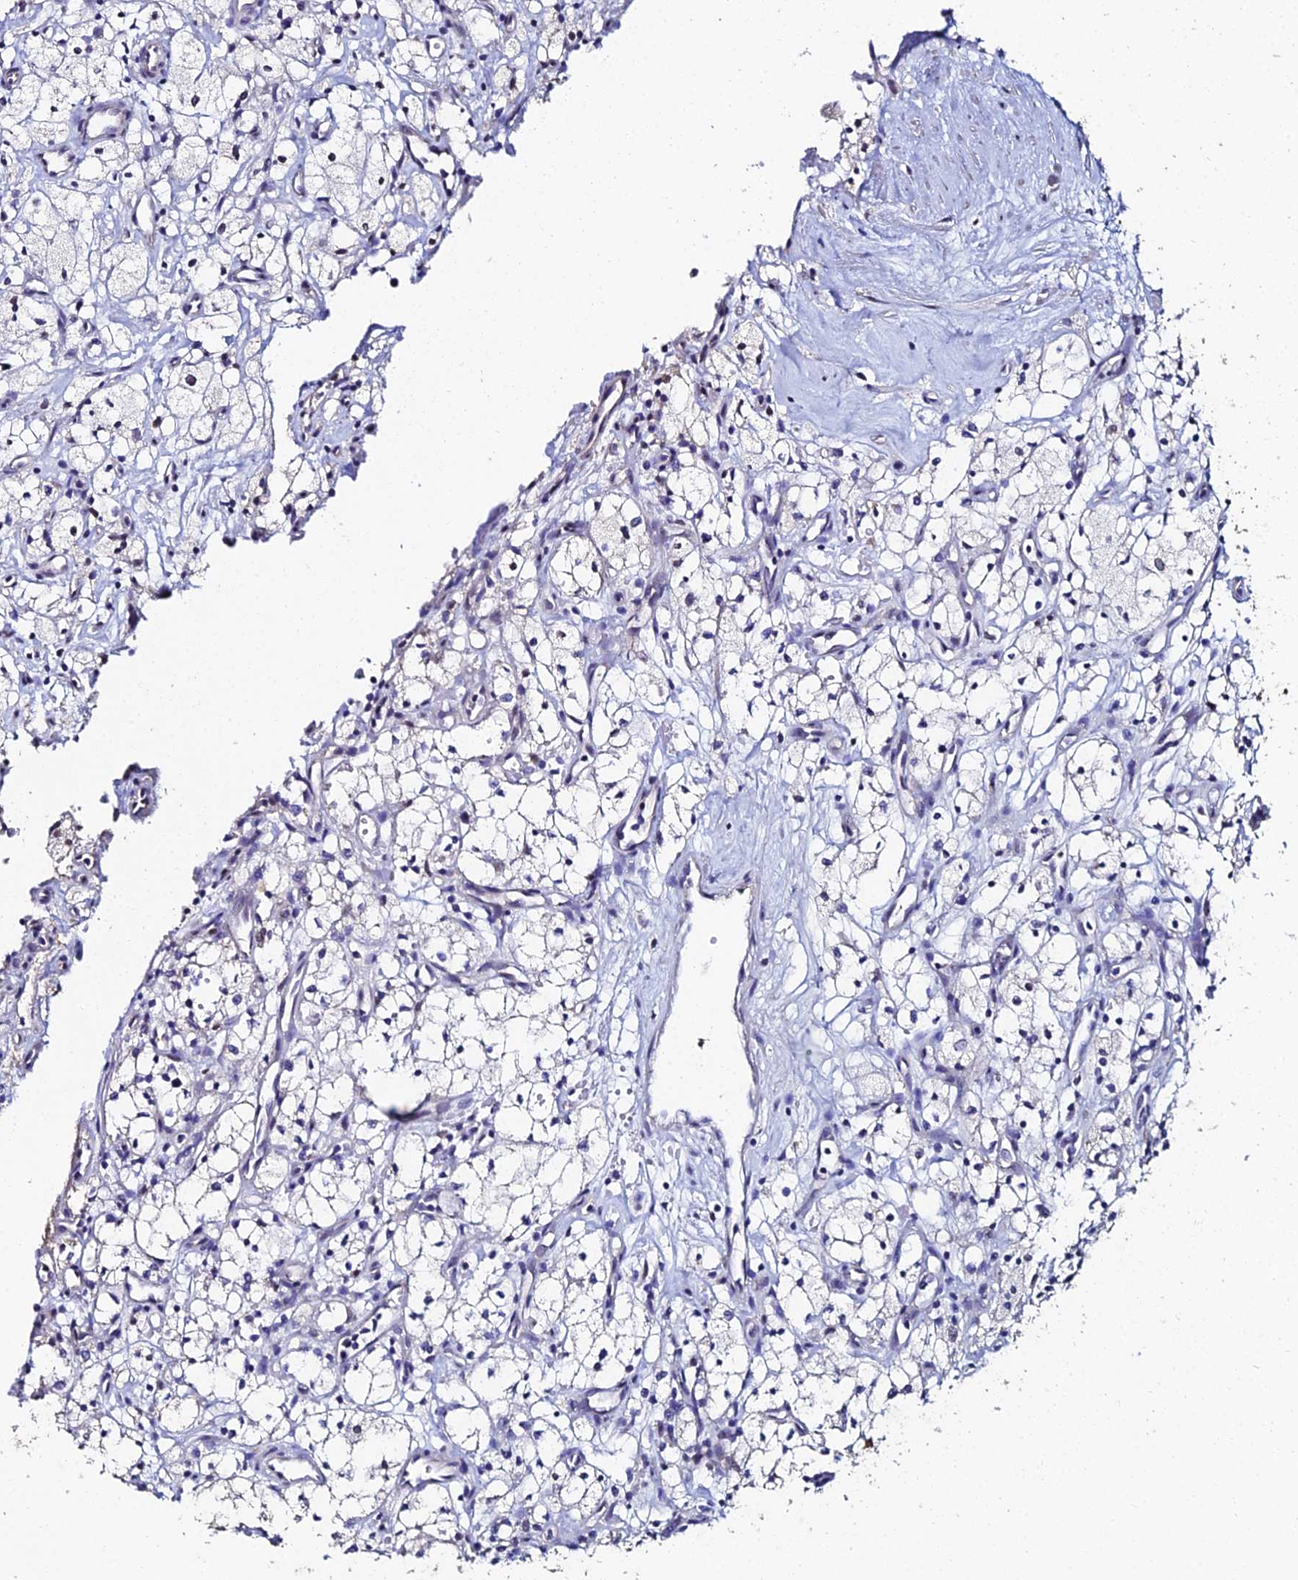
{"staining": {"intensity": "negative", "quantity": "none", "location": "none"}, "tissue": "renal cancer", "cell_type": "Tumor cells", "image_type": "cancer", "snomed": [{"axis": "morphology", "description": "Adenocarcinoma, NOS"}, {"axis": "topography", "description": "Kidney"}], "caption": "Tumor cells show no significant expression in renal cancer (adenocarcinoma).", "gene": "ESRRG", "patient": {"sex": "male", "age": 59}}